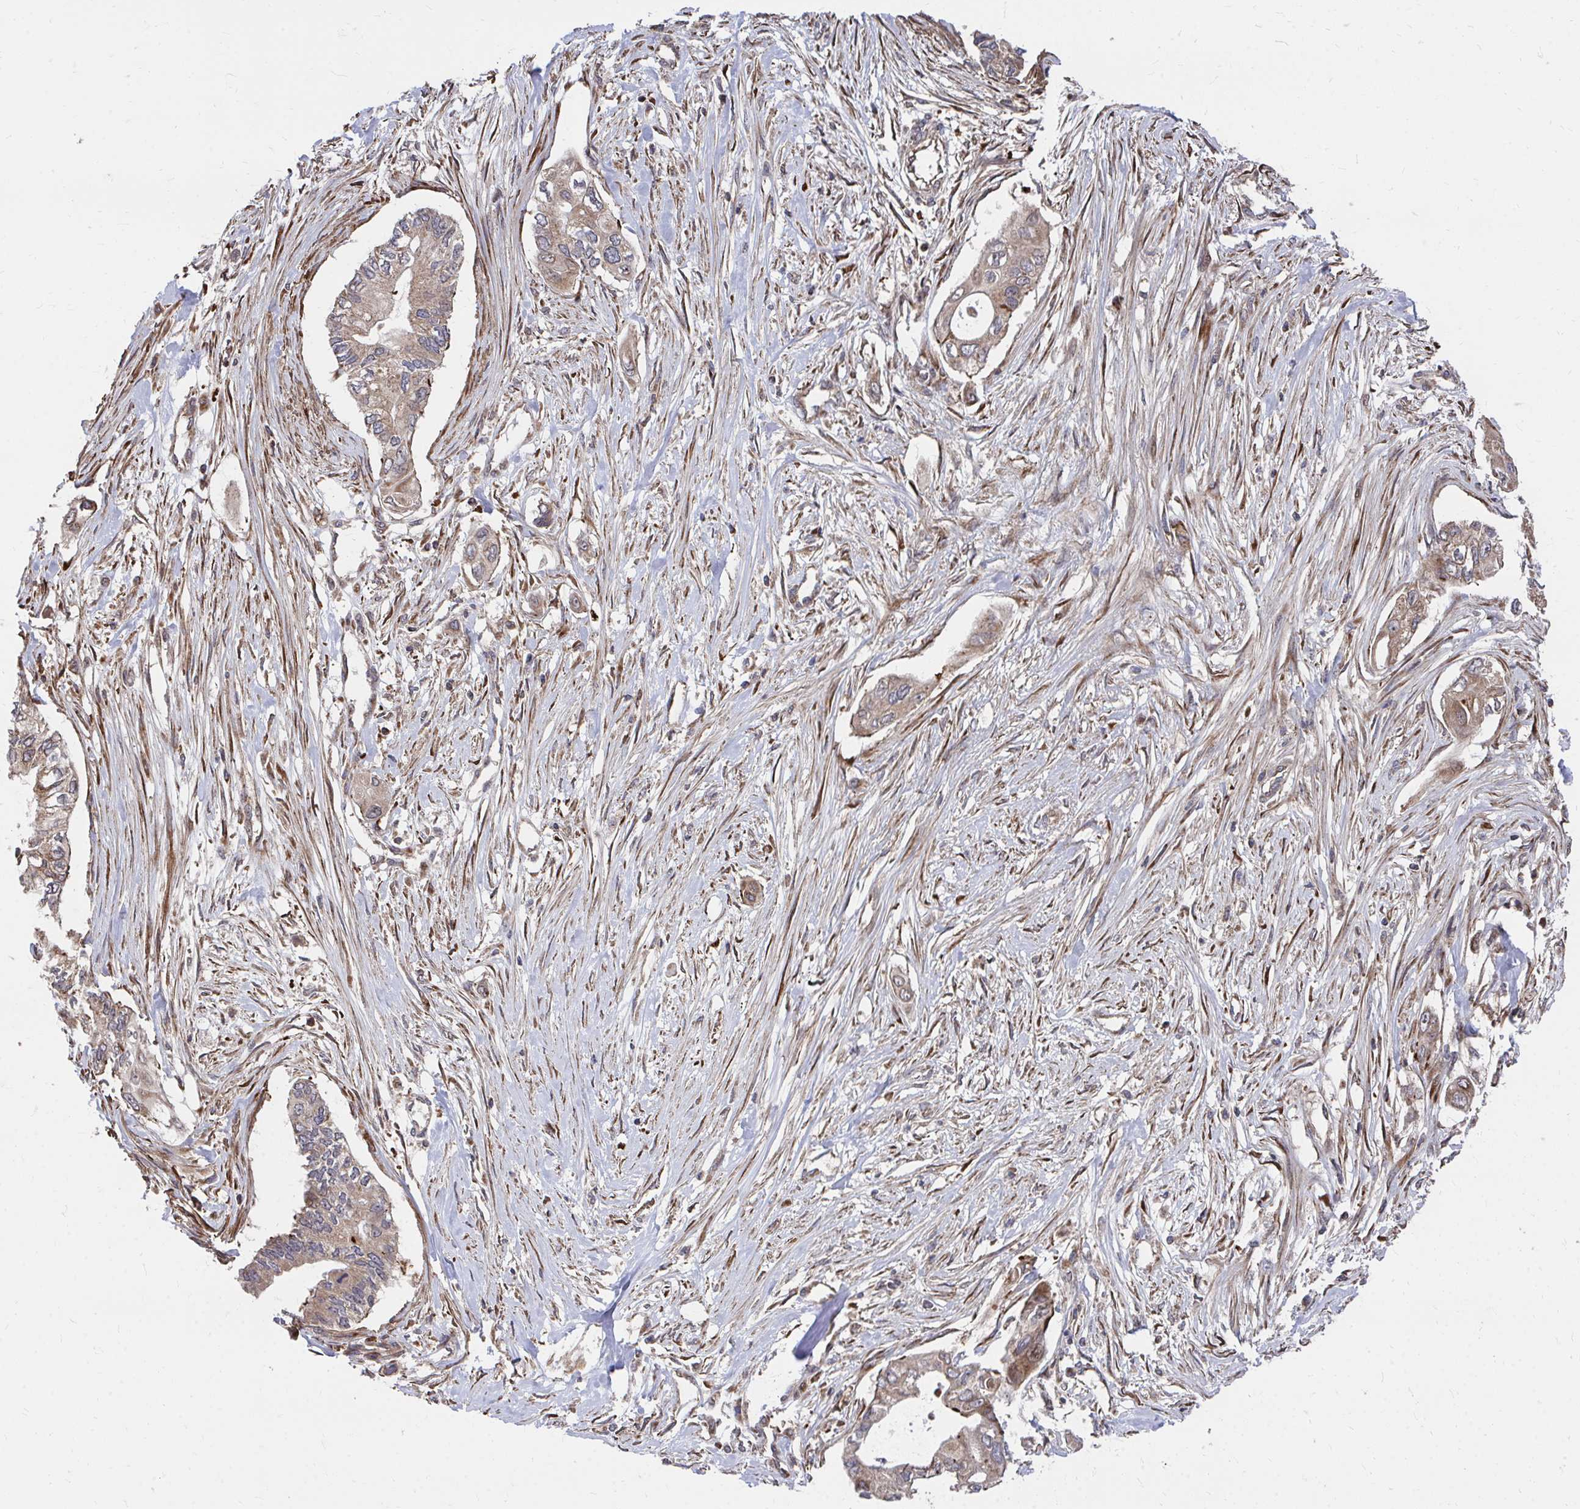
{"staining": {"intensity": "moderate", "quantity": "25%-75%", "location": "cytoplasmic/membranous"}, "tissue": "pancreatic cancer", "cell_type": "Tumor cells", "image_type": "cancer", "snomed": [{"axis": "morphology", "description": "Adenocarcinoma, NOS"}, {"axis": "topography", "description": "Pancreas"}], "caption": "Immunohistochemistry of human pancreatic cancer reveals medium levels of moderate cytoplasmic/membranous positivity in approximately 25%-75% of tumor cells.", "gene": "FAM89A", "patient": {"sex": "female", "age": 63}}